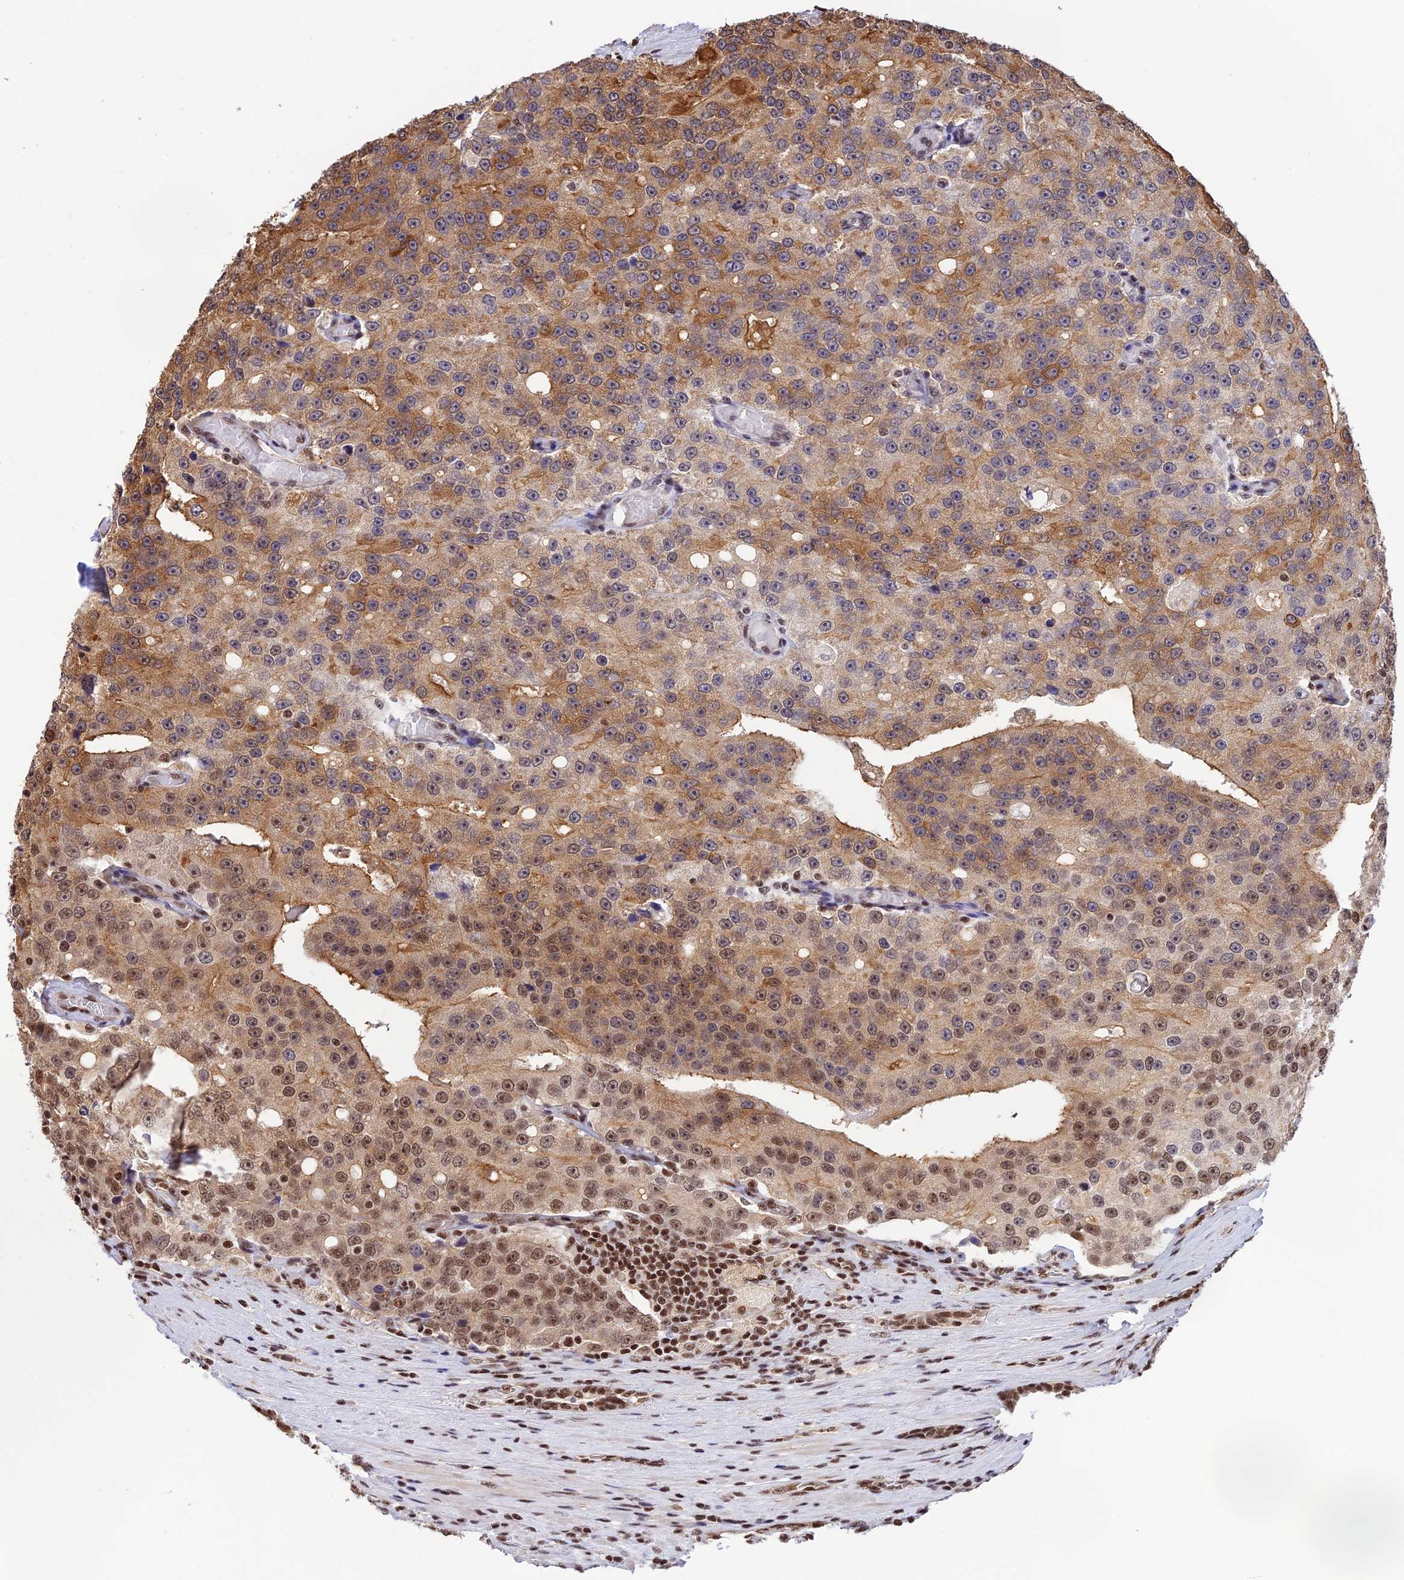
{"staining": {"intensity": "moderate", "quantity": ">75%", "location": "cytoplasmic/membranous,nuclear"}, "tissue": "prostate cancer", "cell_type": "Tumor cells", "image_type": "cancer", "snomed": [{"axis": "morphology", "description": "Adenocarcinoma, High grade"}, {"axis": "topography", "description": "Prostate"}], "caption": "Tumor cells display moderate cytoplasmic/membranous and nuclear staining in about >75% of cells in high-grade adenocarcinoma (prostate).", "gene": "THAP11", "patient": {"sex": "male", "age": 70}}